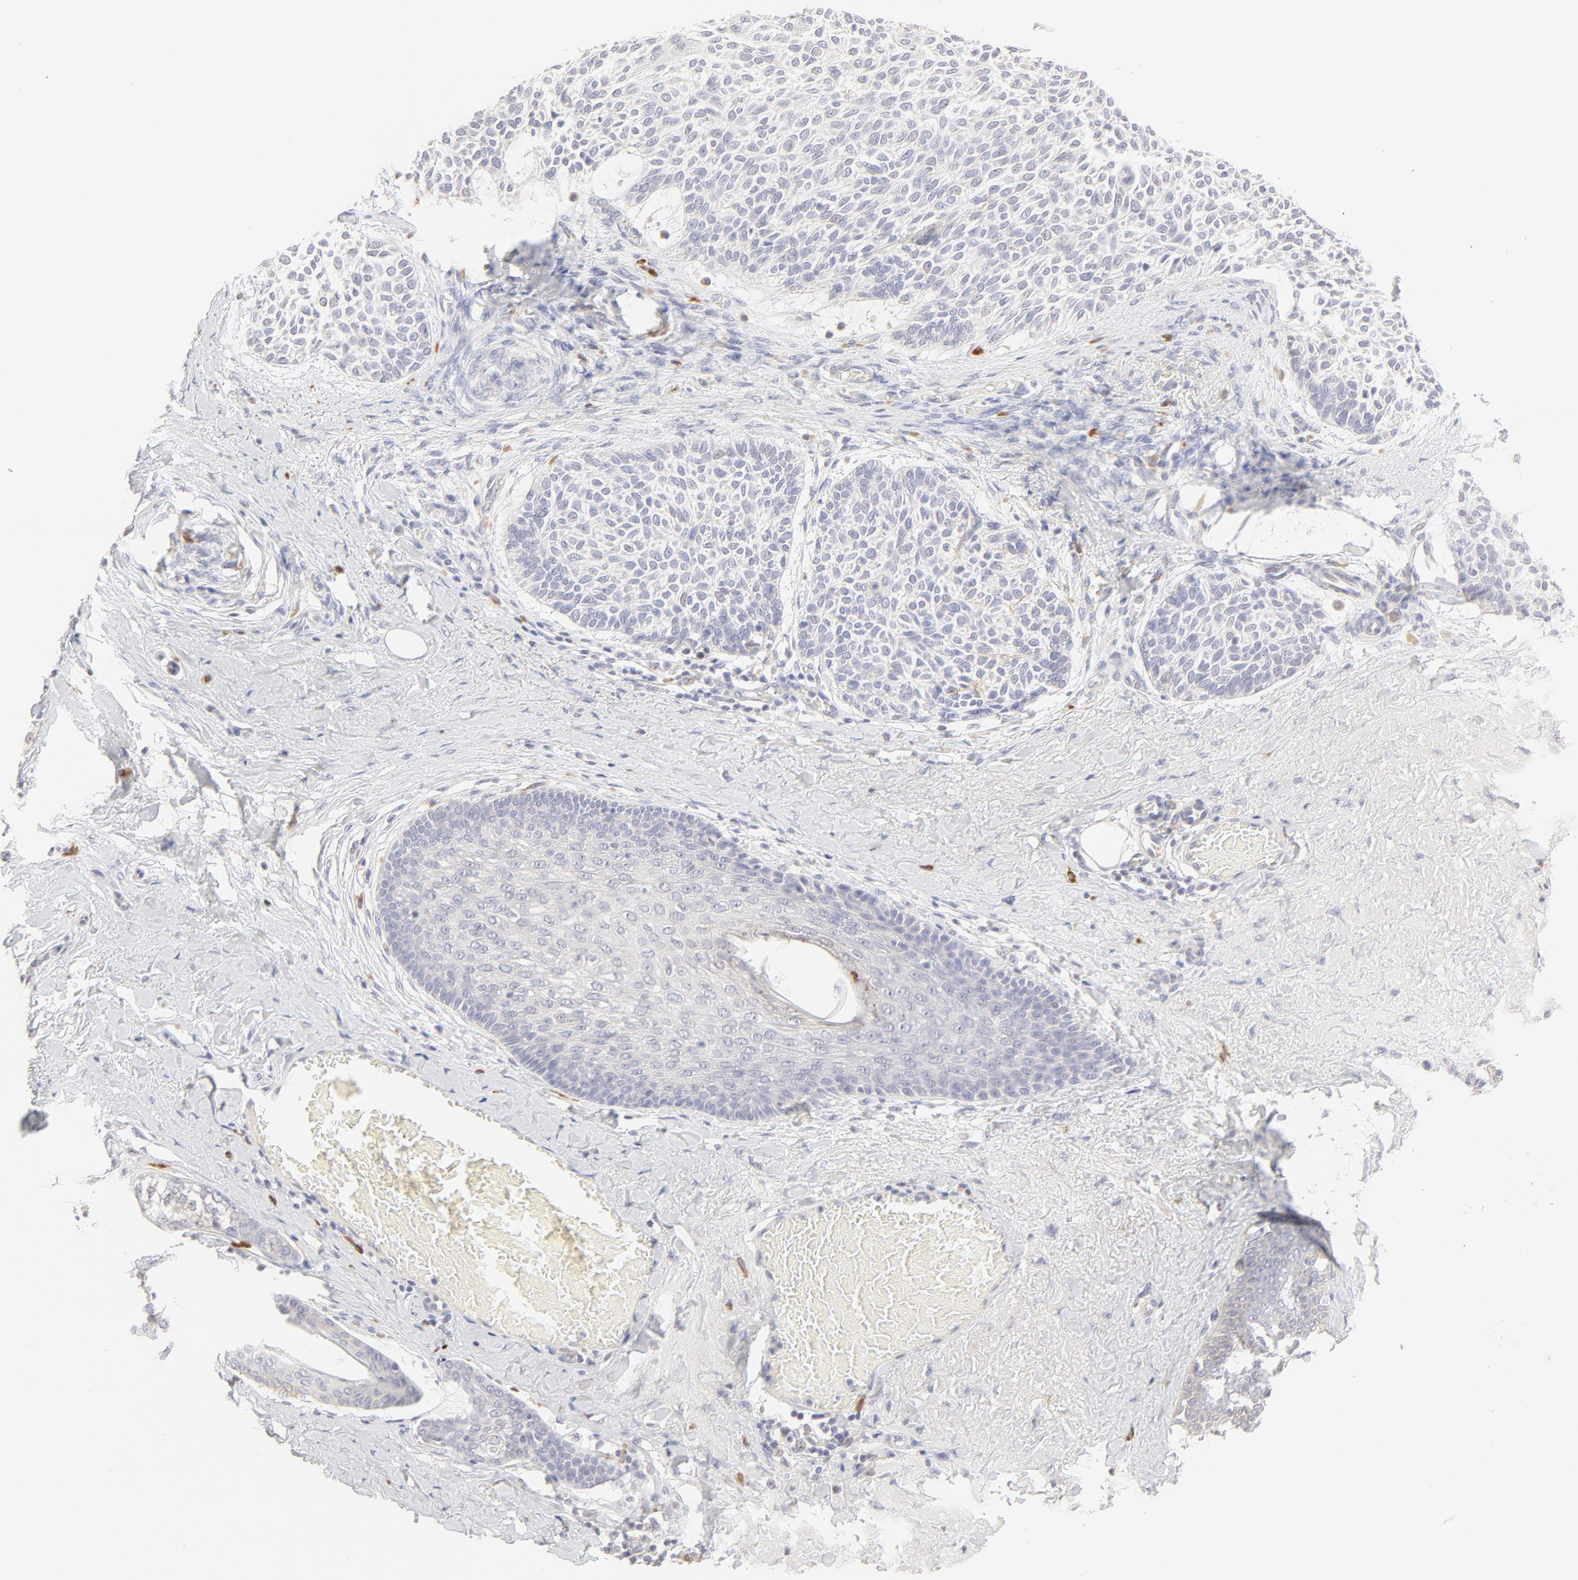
{"staining": {"intensity": "negative", "quantity": "none", "location": "none"}, "tissue": "skin cancer", "cell_type": "Tumor cells", "image_type": "cancer", "snomed": [{"axis": "morphology", "description": "Normal tissue, NOS"}, {"axis": "morphology", "description": "Basal cell carcinoma"}, {"axis": "topography", "description": "Skin"}], "caption": "This micrograph is of skin cancer (basal cell carcinoma) stained with immunohistochemistry to label a protein in brown with the nuclei are counter-stained blue. There is no staining in tumor cells. (Brightfield microscopy of DAB (3,3'-diaminobenzidine) immunohistochemistry at high magnification).", "gene": "ELF3", "patient": {"sex": "female", "age": 70}}